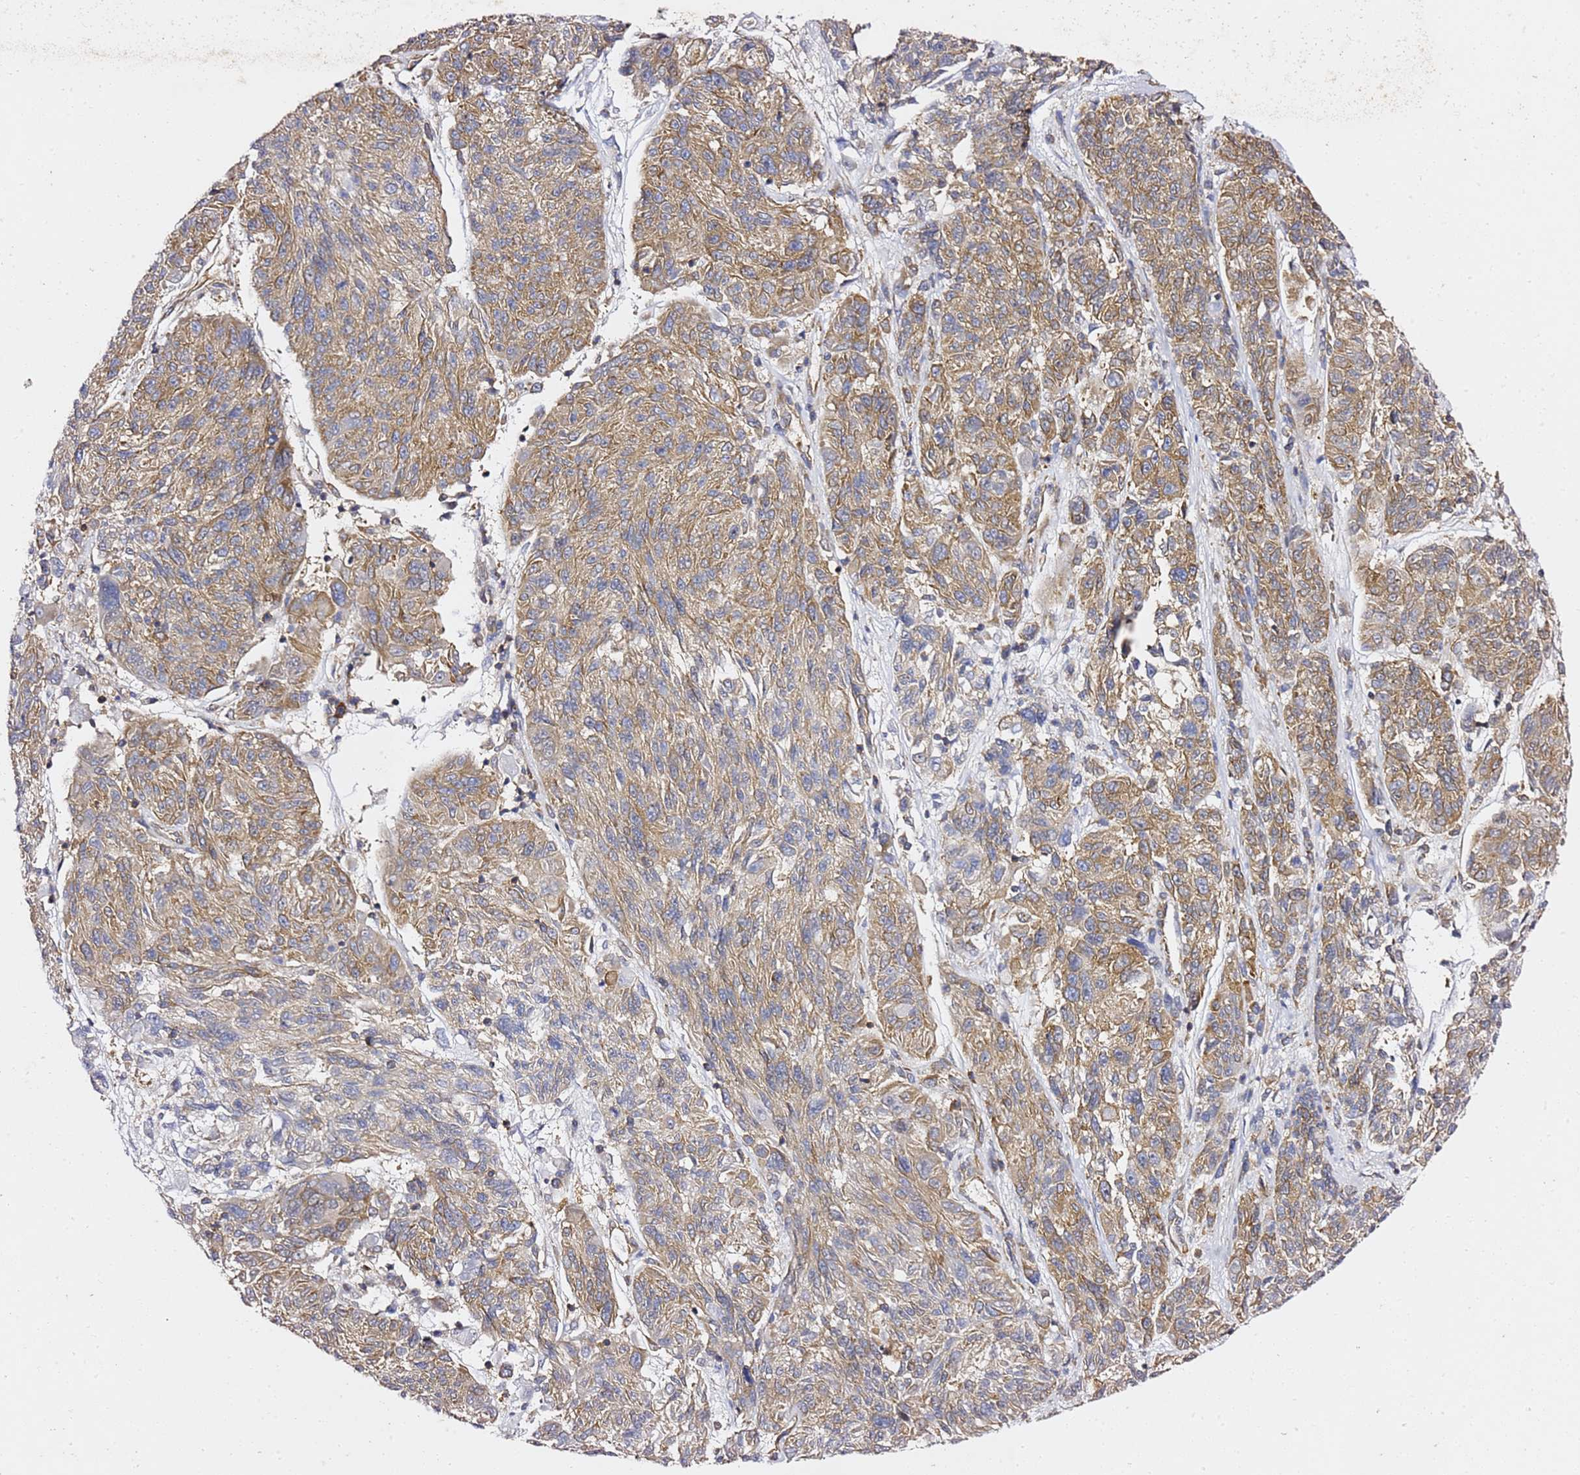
{"staining": {"intensity": "moderate", "quantity": ">75%", "location": "cytoplasmic/membranous"}, "tissue": "melanoma", "cell_type": "Tumor cells", "image_type": "cancer", "snomed": [{"axis": "morphology", "description": "Malignant melanoma, NOS"}, {"axis": "topography", "description": "Skin"}], "caption": "Protein staining exhibits moderate cytoplasmic/membranous expression in approximately >75% of tumor cells in malignant melanoma.", "gene": "TPST1", "patient": {"sex": "male", "age": 53}}